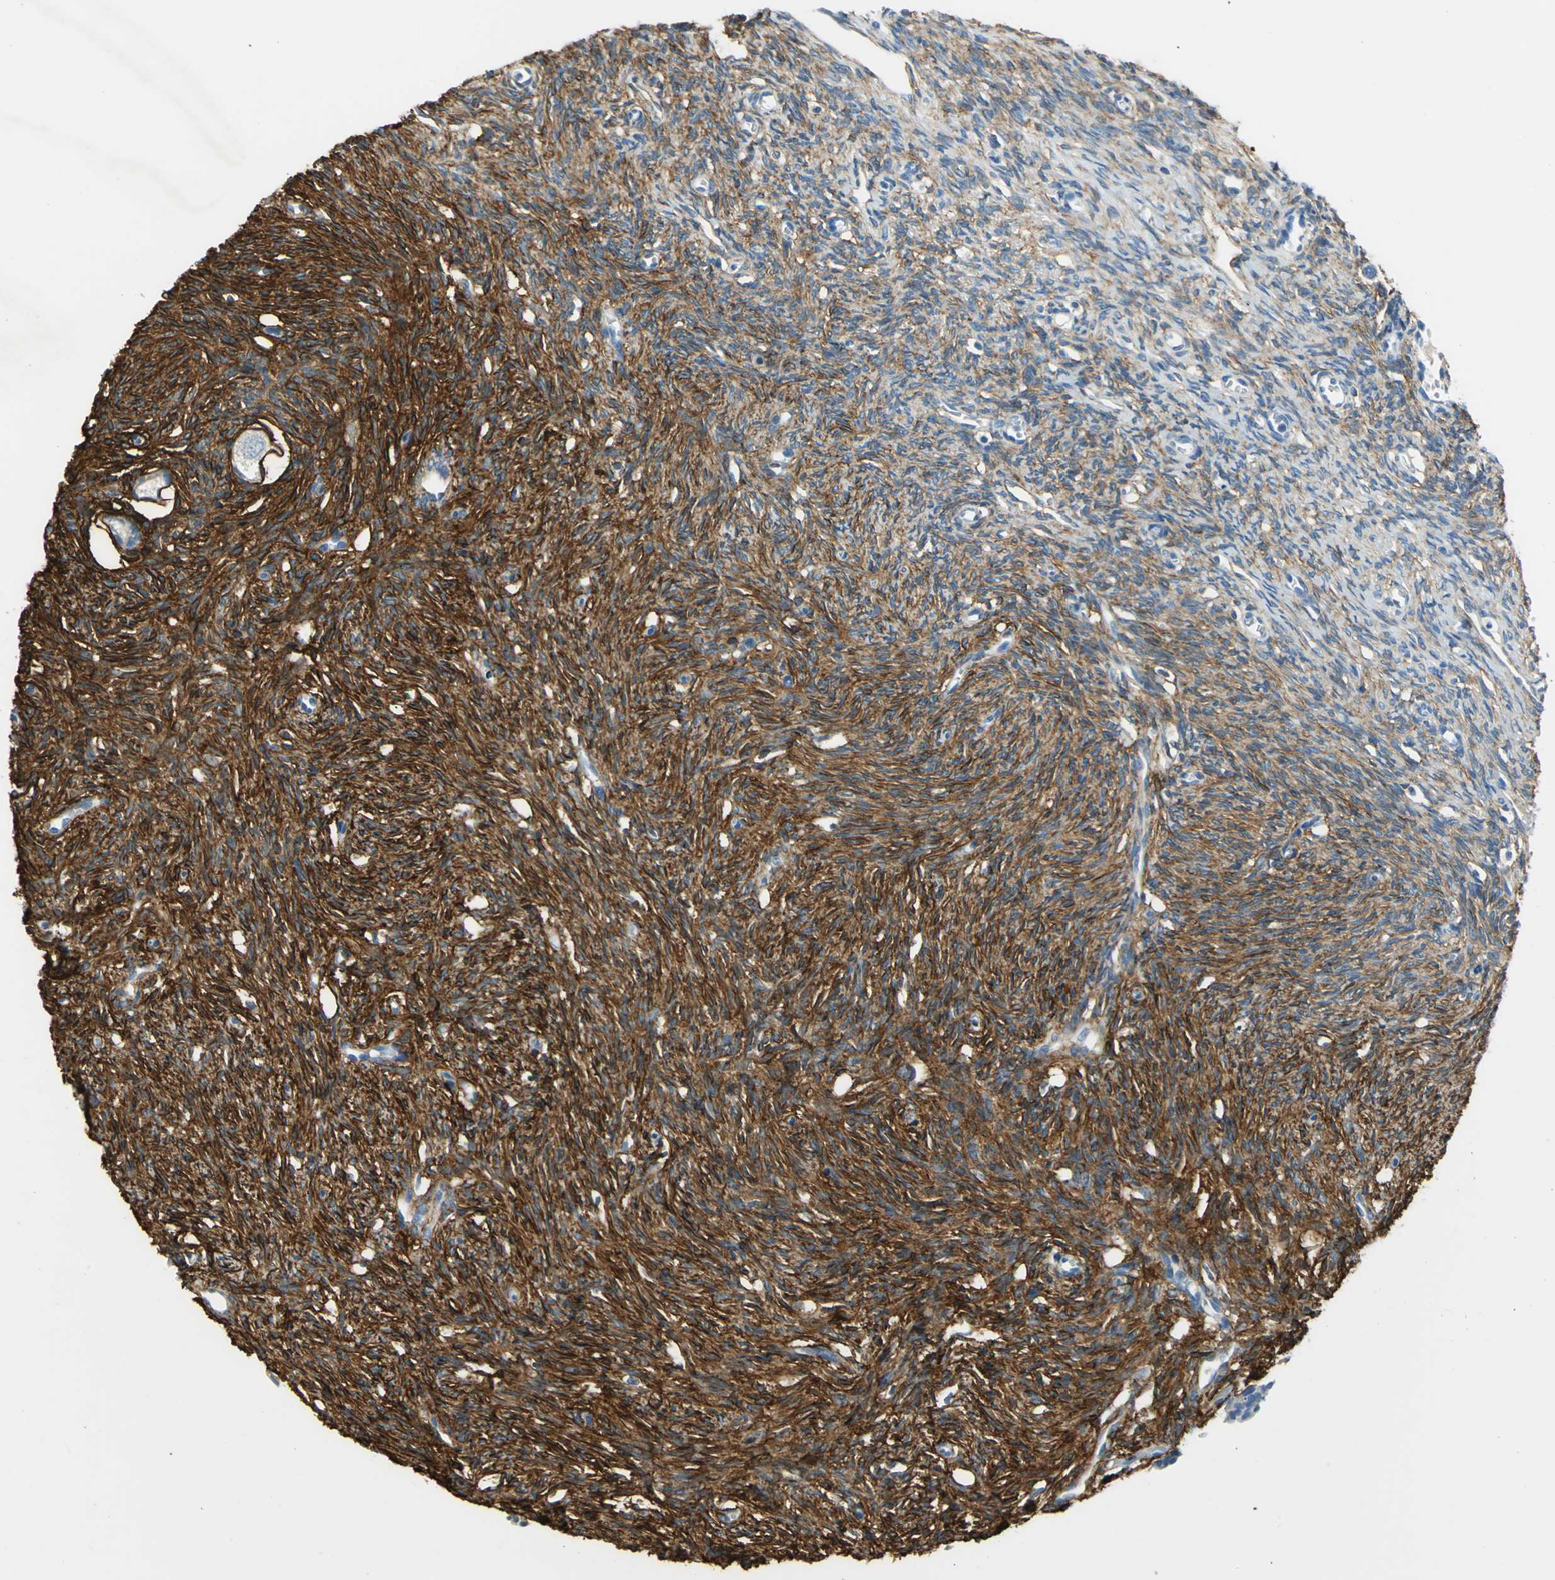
{"staining": {"intensity": "strong", "quantity": ">75%", "location": "cytoplasmic/membranous"}, "tissue": "ovary", "cell_type": "Follicle cells", "image_type": "normal", "snomed": [{"axis": "morphology", "description": "Normal tissue, NOS"}, {"axis": "topography", "description": "Ovary"}], "caption": "Protein expression analysis of benign ovary reveals strong cytoplasmic/membranous positivity in about >75% of follicle cells.", "gene": "AKAP12", "patient": {"sex": "female", "age": 33}}